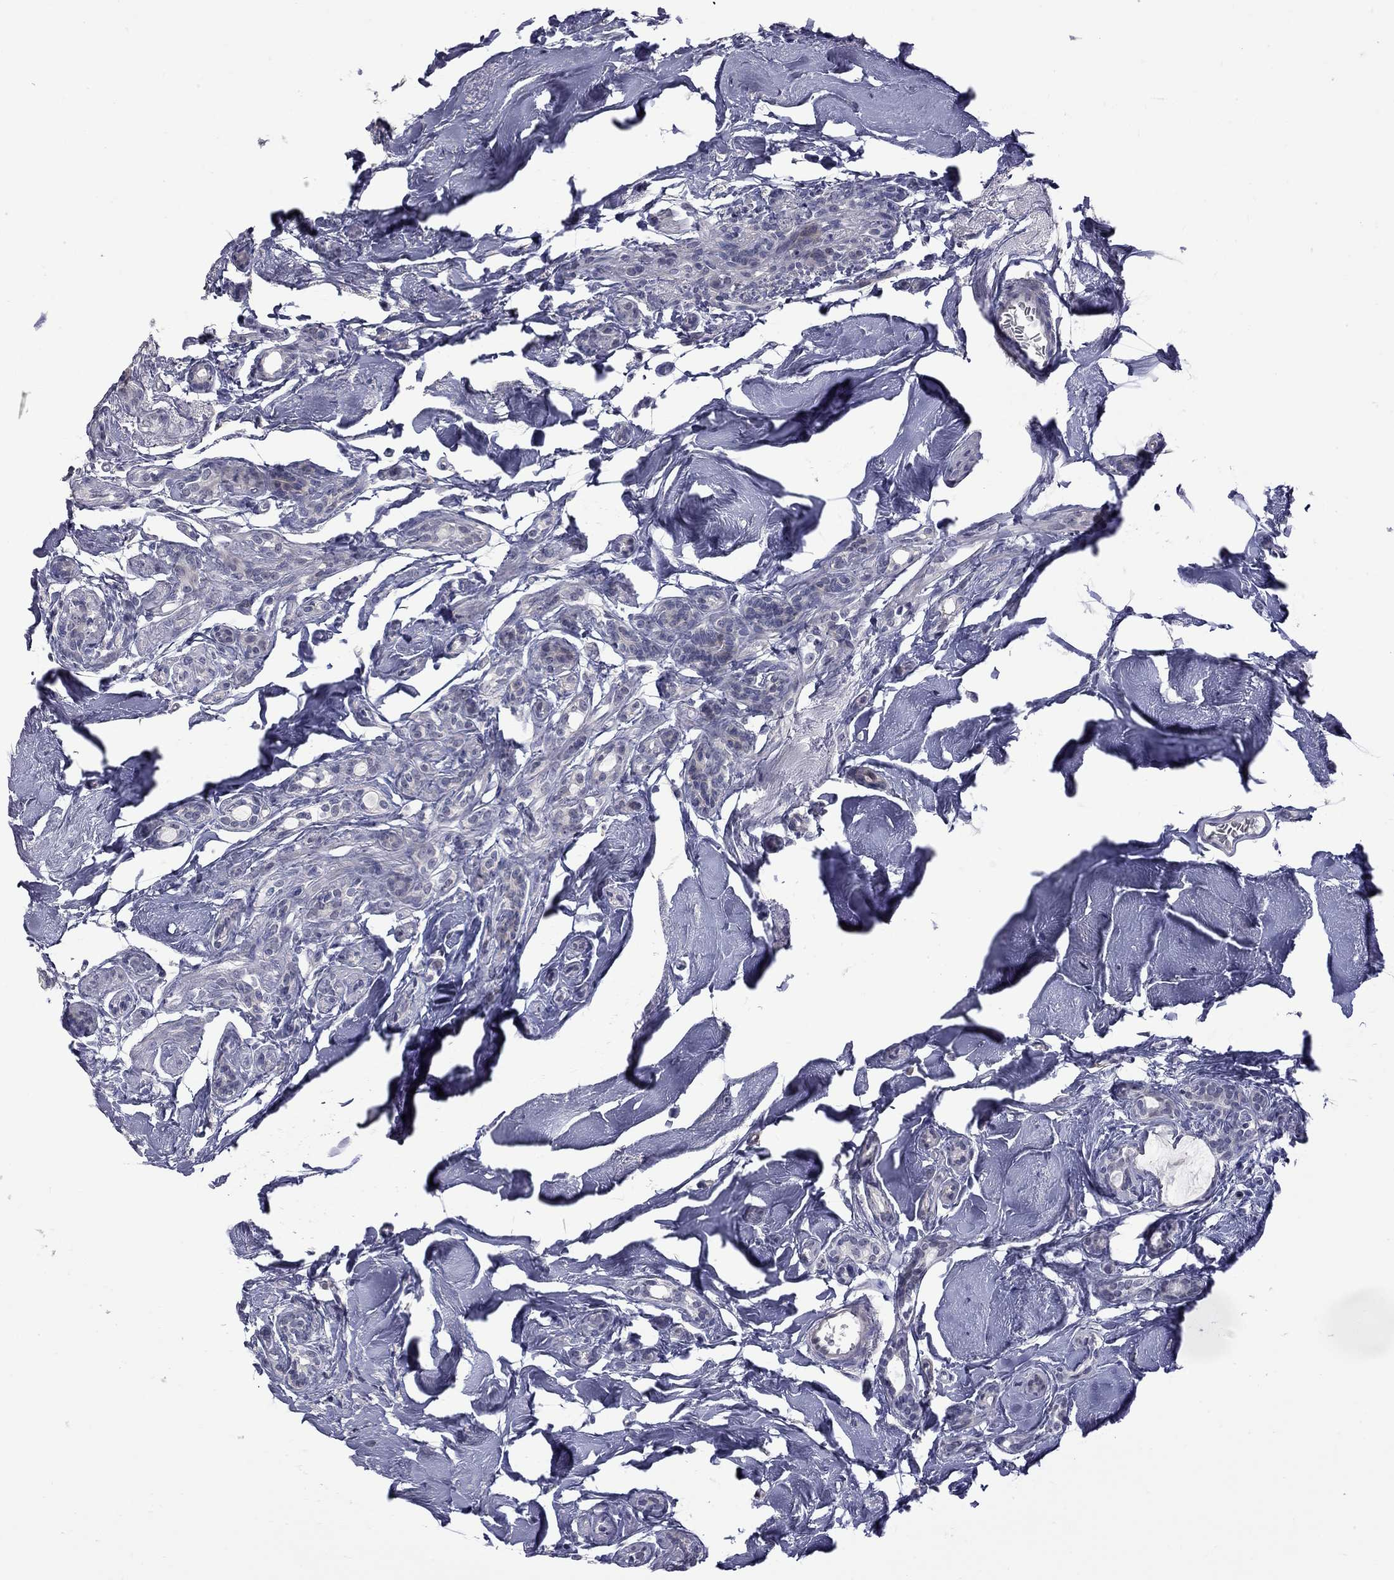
{"staining": {"intensity": "negative", "quantity": "none", "location": "none"}, "tissue": "breast cancer", "cell_type": "Tumor cells", "image_type": "cancer", "snomed": [{"axis": "morphology", "description": "Duct carcinoma"}, {"axis": "topography", "description": "Breast"}], "caption": "This is an immunohistochemistry (IHC) image of breast cancer (infiltrating ductal carcinoma). There is no positivity in tumor cells.", "gene": "GSG1L", "patient": {"sex": "female", "age": 83}}